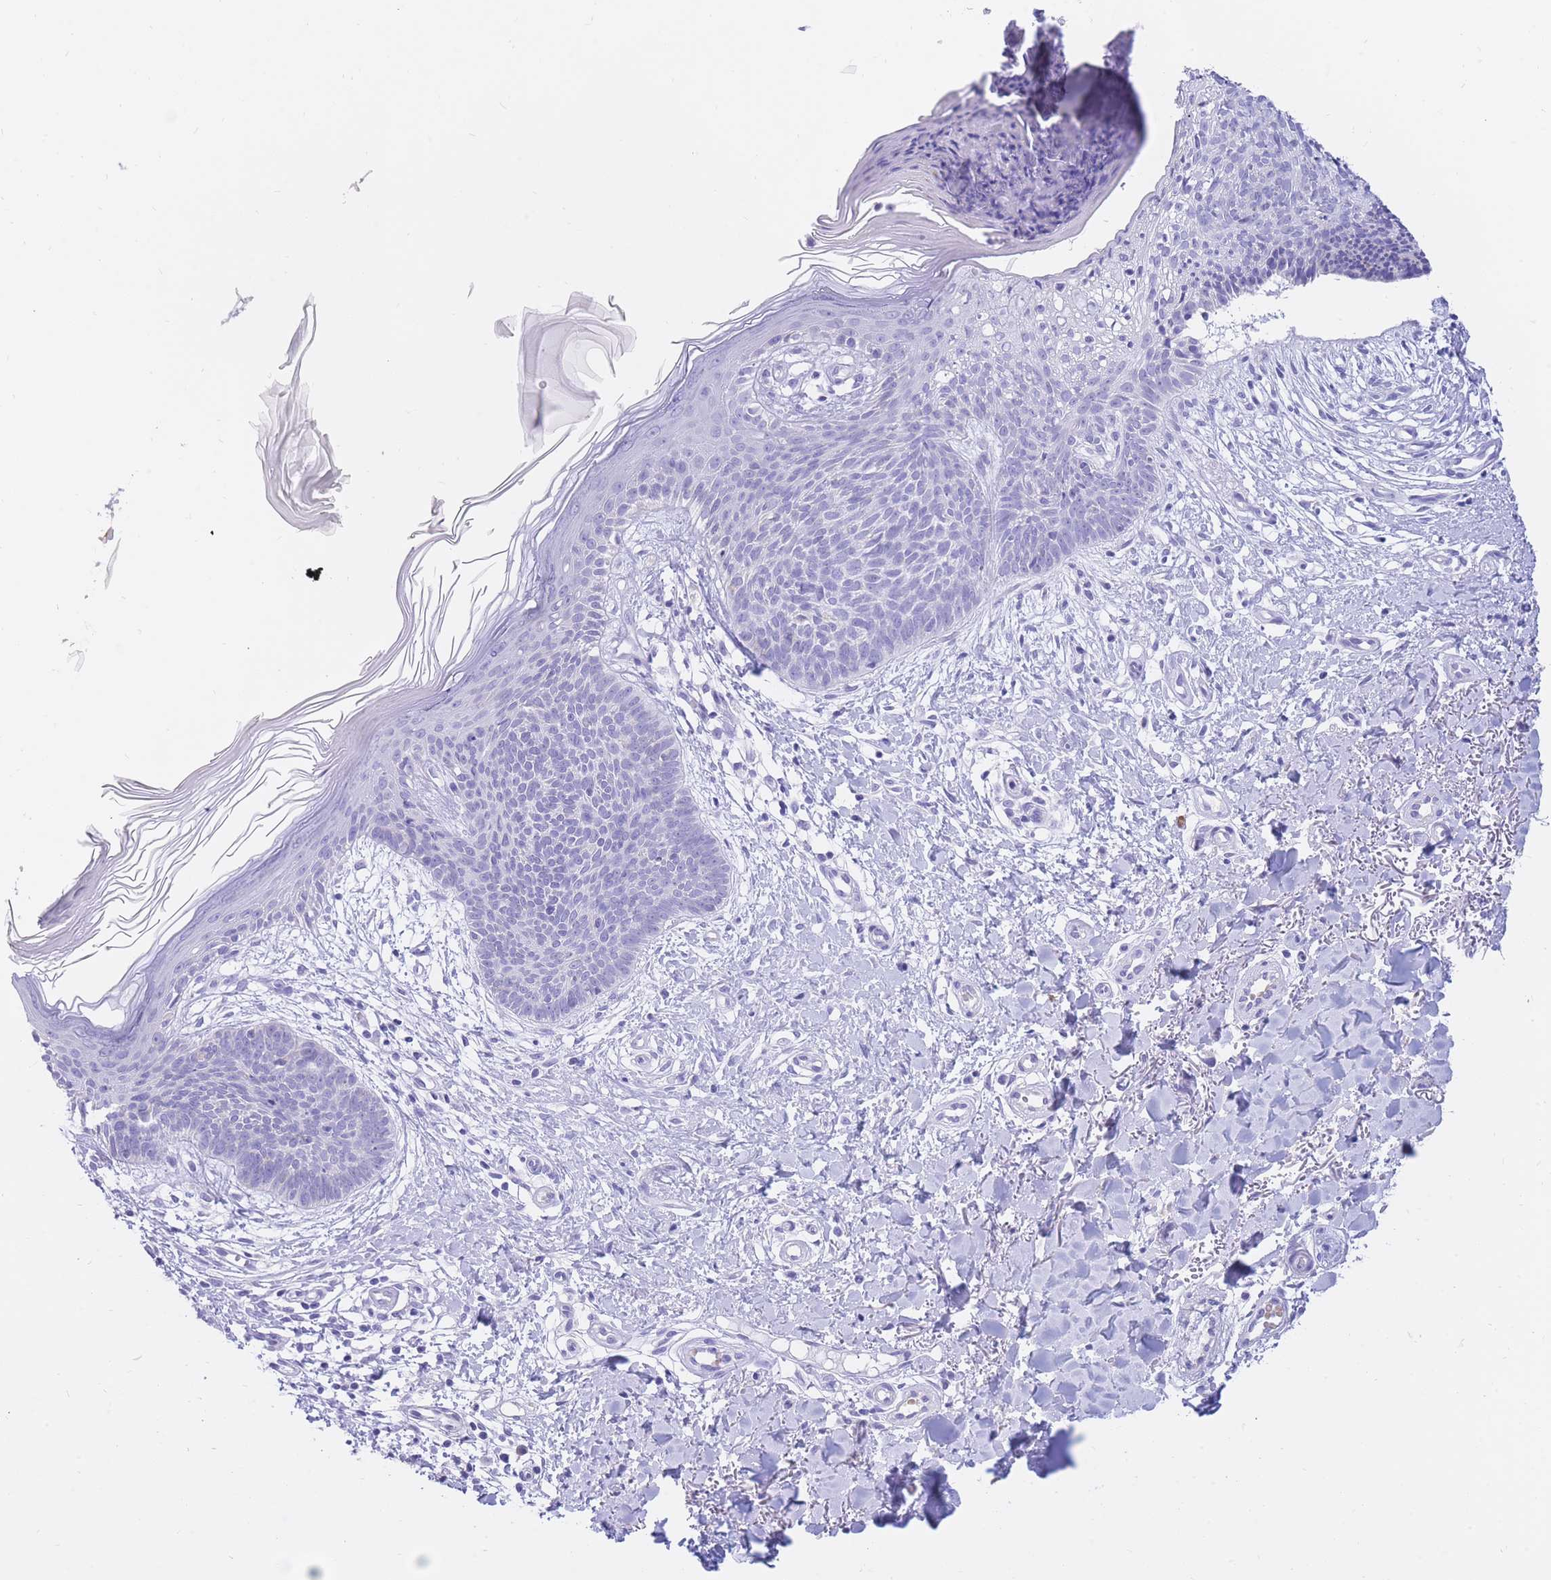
{"staining": {"intensity": "negative", "quantity": "none", "location": "none"}, "tissue": "skin cancer", "cell_type": "Tumor cells", "image_type": "cancer", "snomed": [{"axis": "morphology", "description": "Basal cell carcinoma"}, {"axis": "topography", "description": "Skin"}], "caption": "High magnification brightfield microscopy of basal cell carcinoma (skin) stained with DAB (3,3'-diaminobenzidine) (brown) and counterstained with hematoxylin (blue): tumor cells show no significant positivity.", "gene": "SSUH2", "patient": {"sex": "male", "age": 78}}